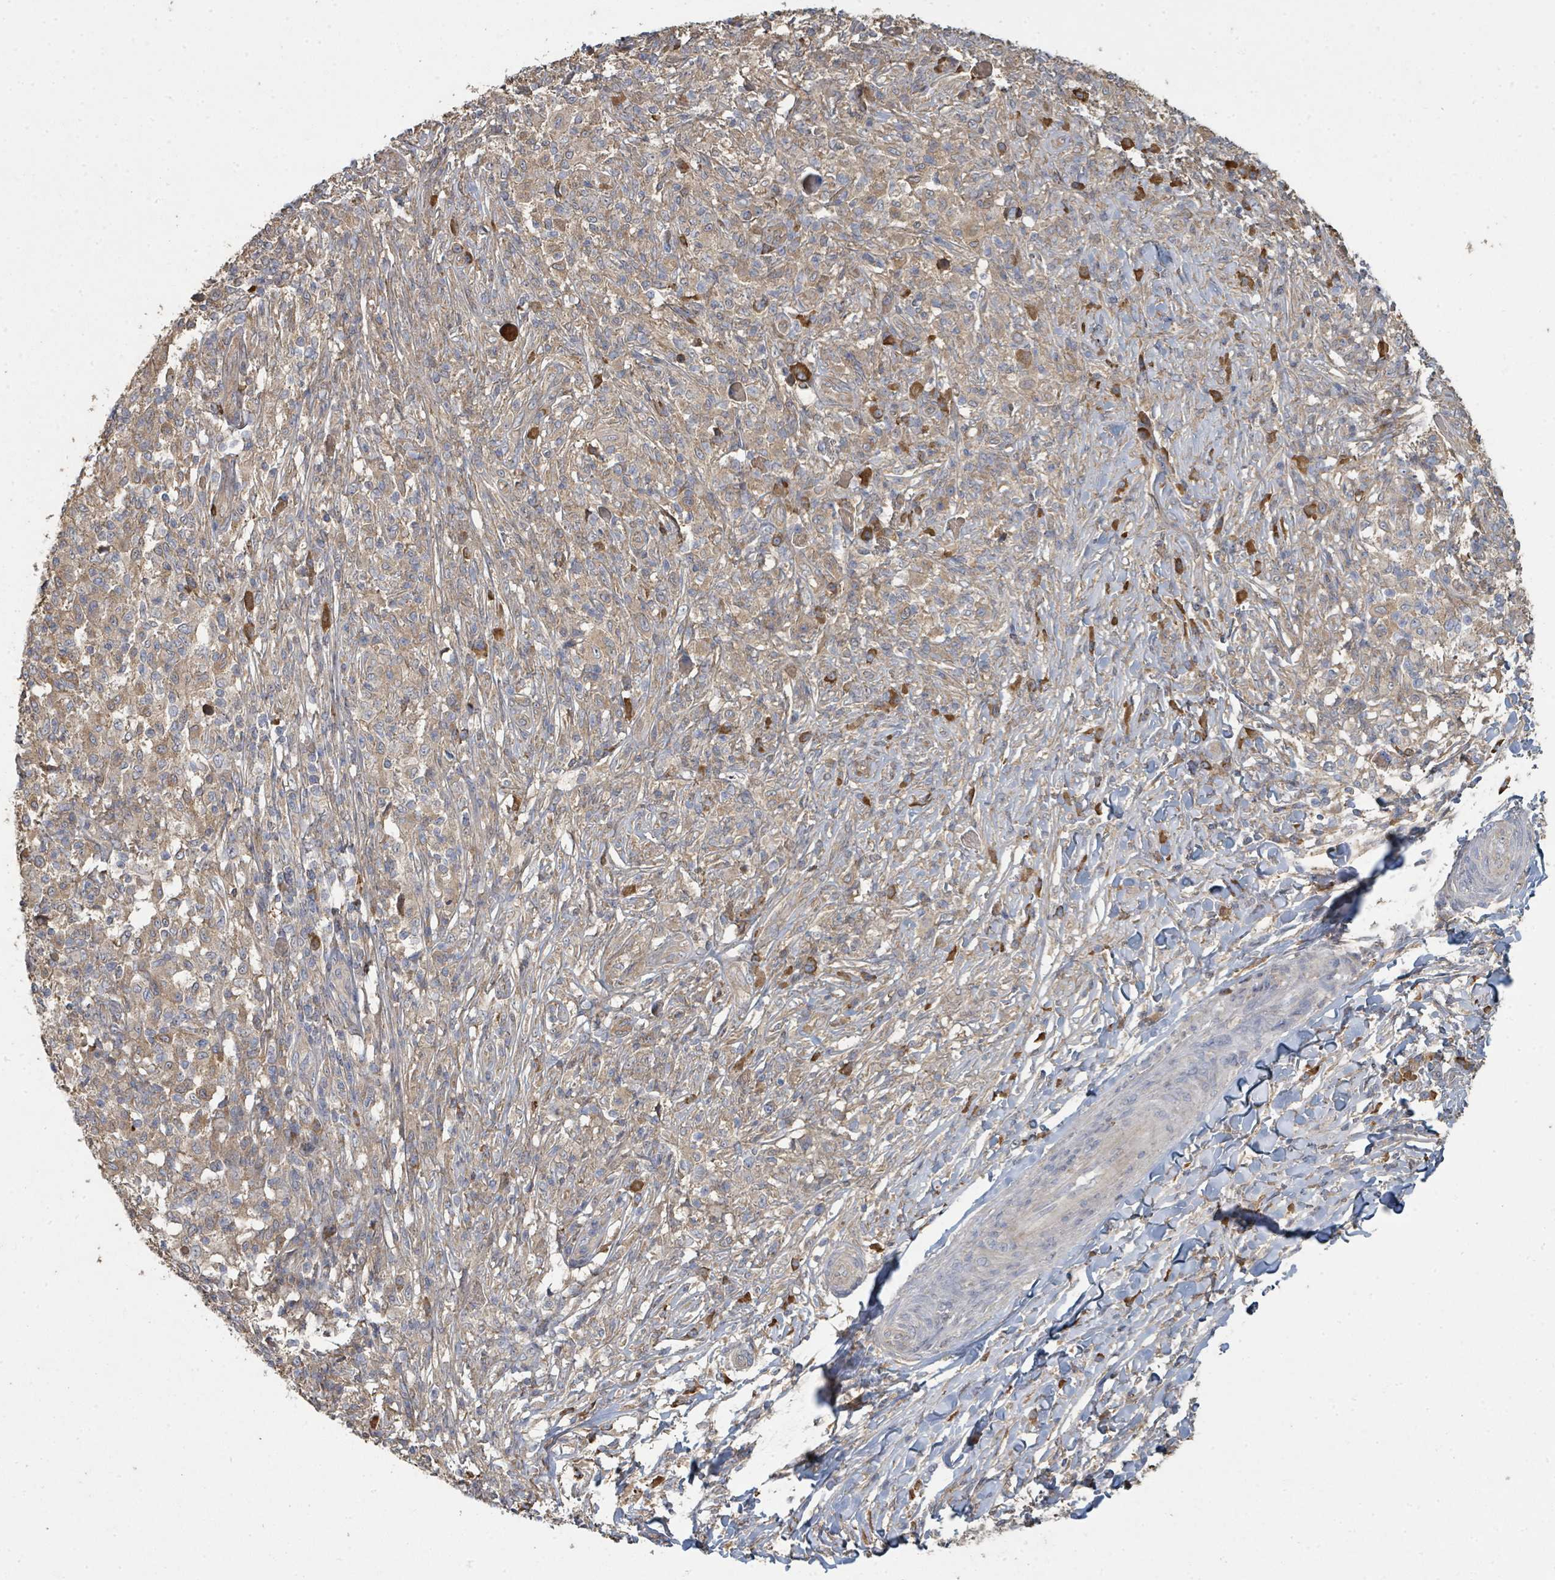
{"staining": {"intensity": "weak", "quantity": "25%-75%", "location": "cytoplasmic/membranous"}, "tissue": "melanoma", "cell_type": "Tumor cells", "image_type": "cancer", "snomed": [{"axis": "morphology", "description": "Malignant melanoma, NOS"}, {"axis": "topography", "description": "Skin"}], "caption": "Human melanoma stained with a brown dye demonstrates weak cytoplasmic/membranous positive expression in approximately 25%-75% of tumor cells.", "gene": "WDFY1", "patient": {"sex": "male", "age": 66}}